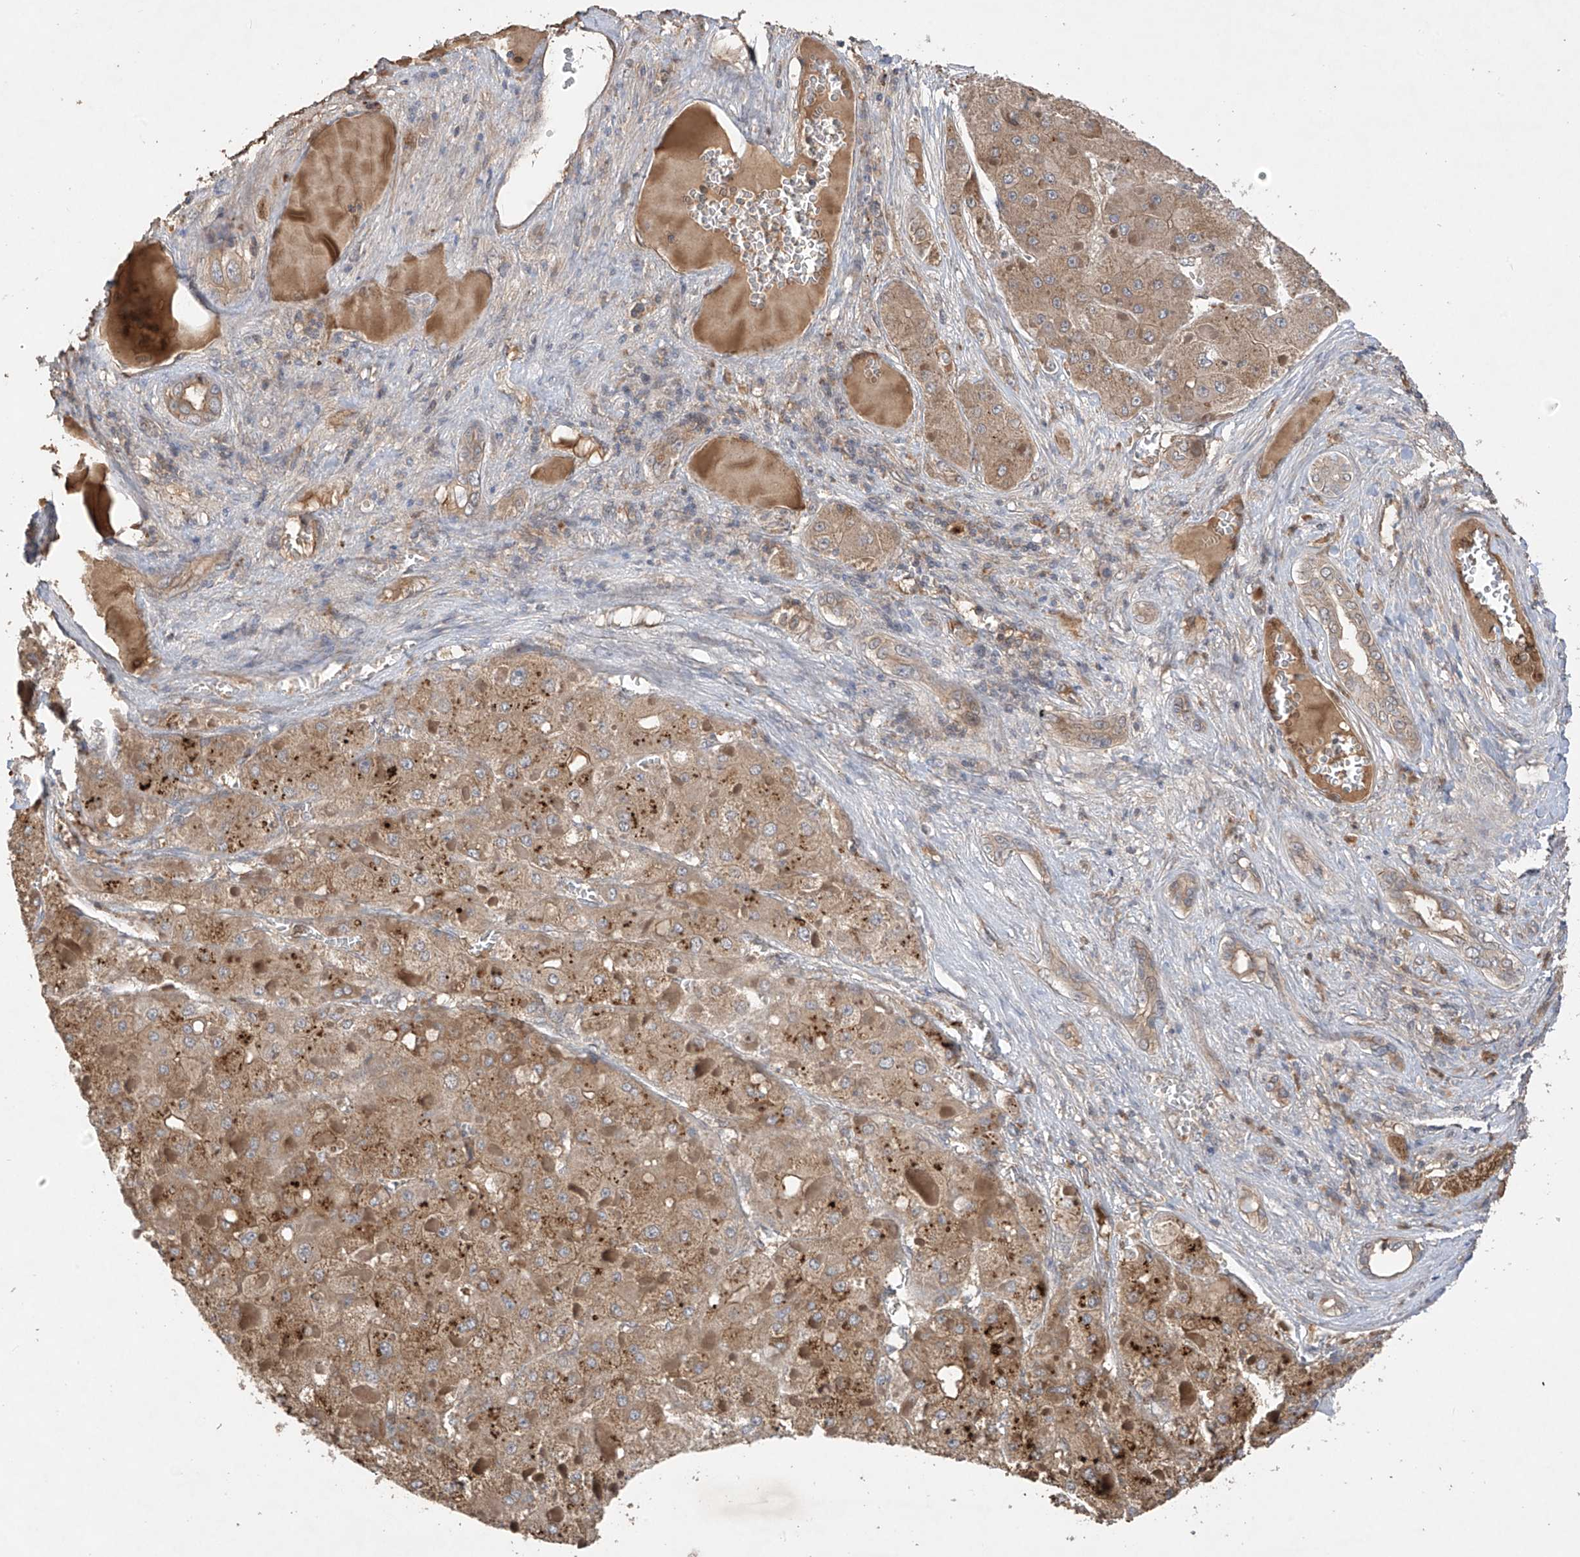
{"staining": {"intensity": "weak", "quantity": ">75%", "location": "cytoplasmic/membranous"}, "tissue": "liver cancer", "cell_type": "Tumor cells", "image_type": "cancer", "snomed": [{"axis": "morphology", "description": "Carcinoma, Hepatocellular, NOS"}, {"axis": "topography", "description": "Liver"}], "caption": "Brown immunohistochemical staining in liver hepatocellular carcinoma demonstrates weak cytoplasmic/membranous staining in approximately >75% of tumor cells.", "gene": "CACNA2D4", "patient": {"sex": "female", "age": 73}}